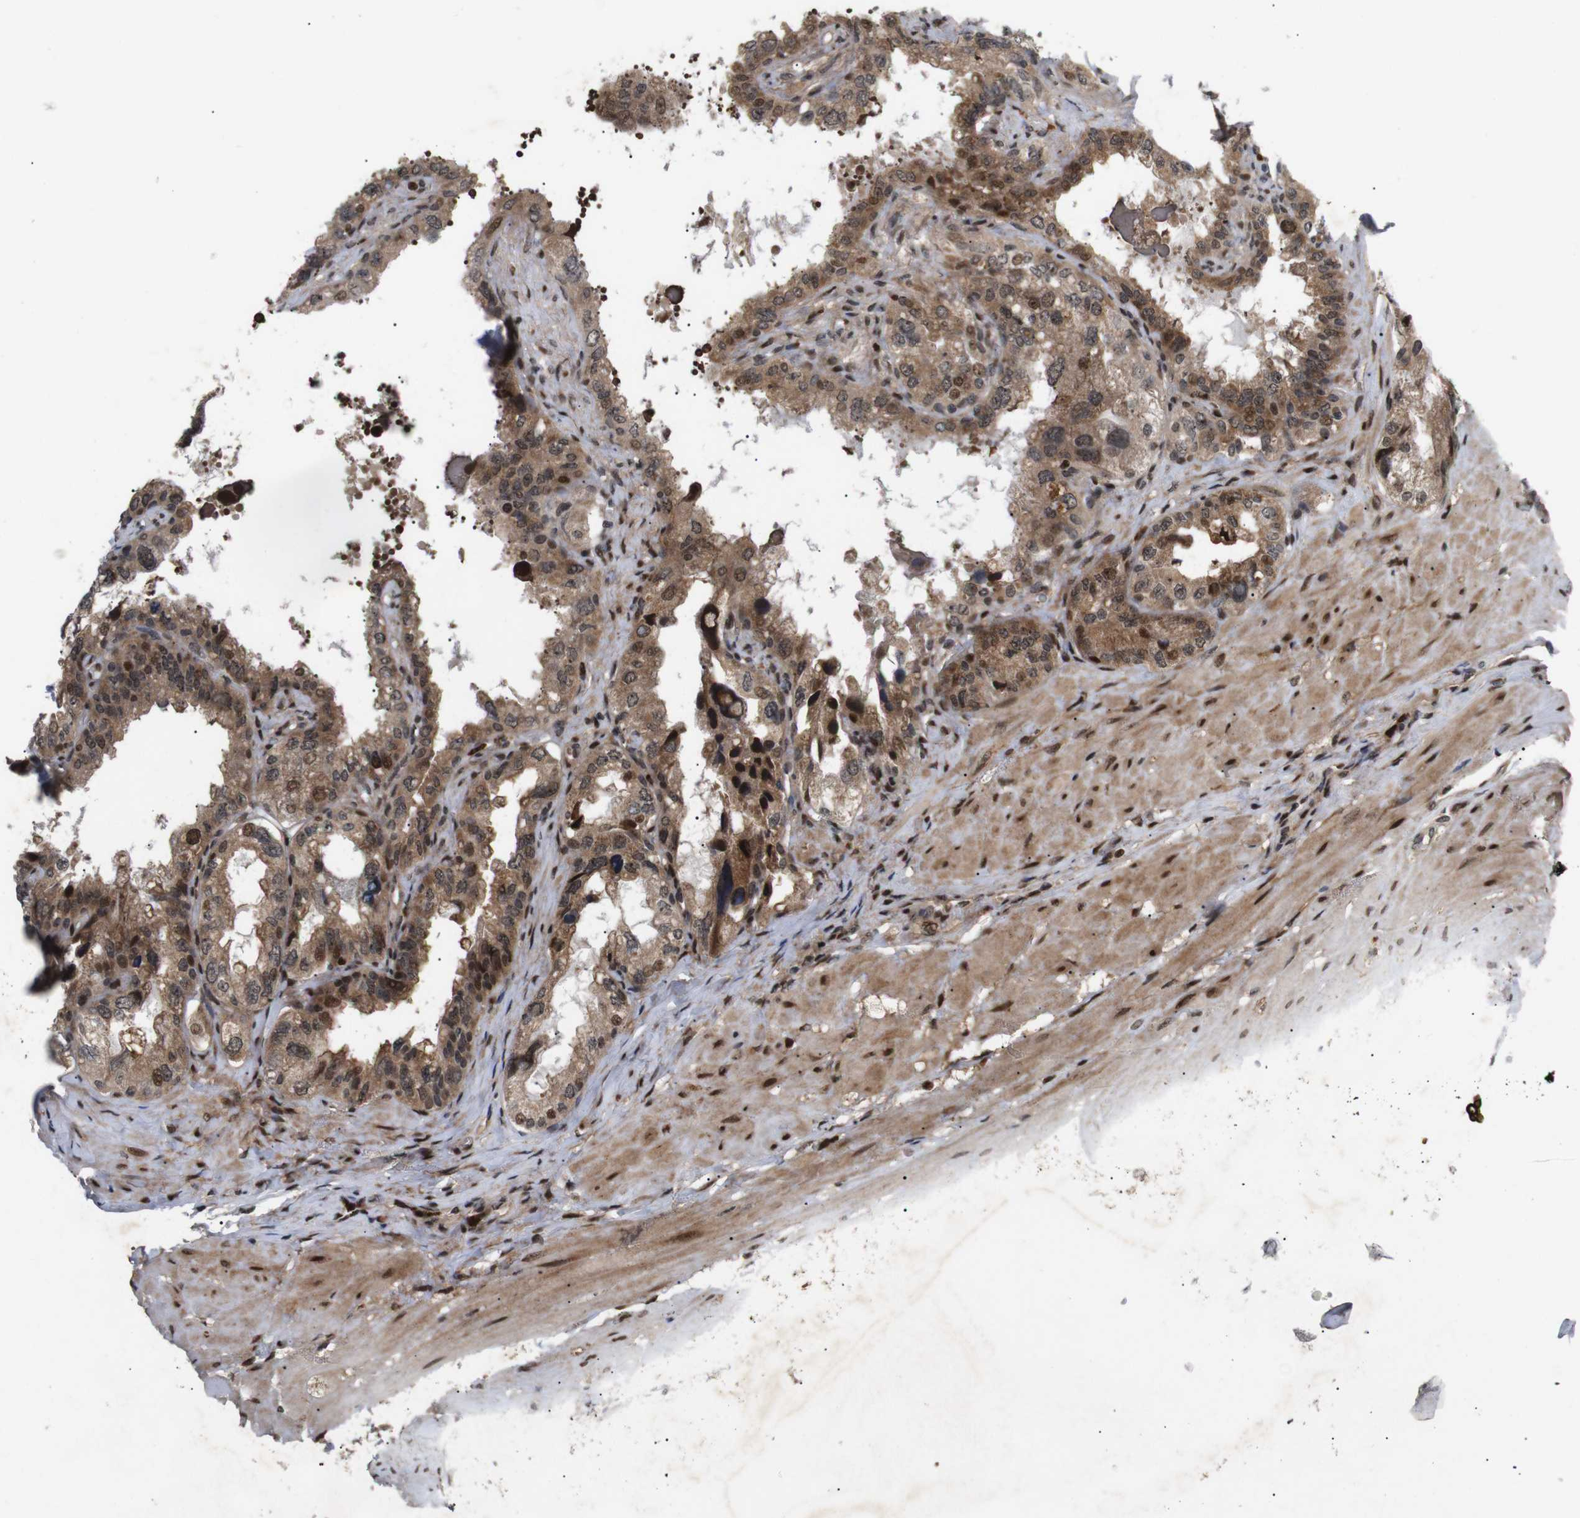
{"staining": {"intensity": "moderate", "quantity": ">75%", "location": "cytoplasmic/membranous,nuclear"}, "tissue": "seminal vesicle", "cell_type": "Glandular cells", "image_type": "normal", "snomed": [{"axis": "morphology", "description": "Normal tissue, NOS"}, {"axis": "topography", "description": "Seminal veicle"}], "caption": "Immunohistochemistry histopathology image of benign seminal vesicle stained for a protein (brown), which exhibits medium levels of moderate cytoplasmic/membranous,nuclear positivity in about >75% of glandular cells.", "gene": "KIF23", "patient": {"sex": "male", "age": 68}}